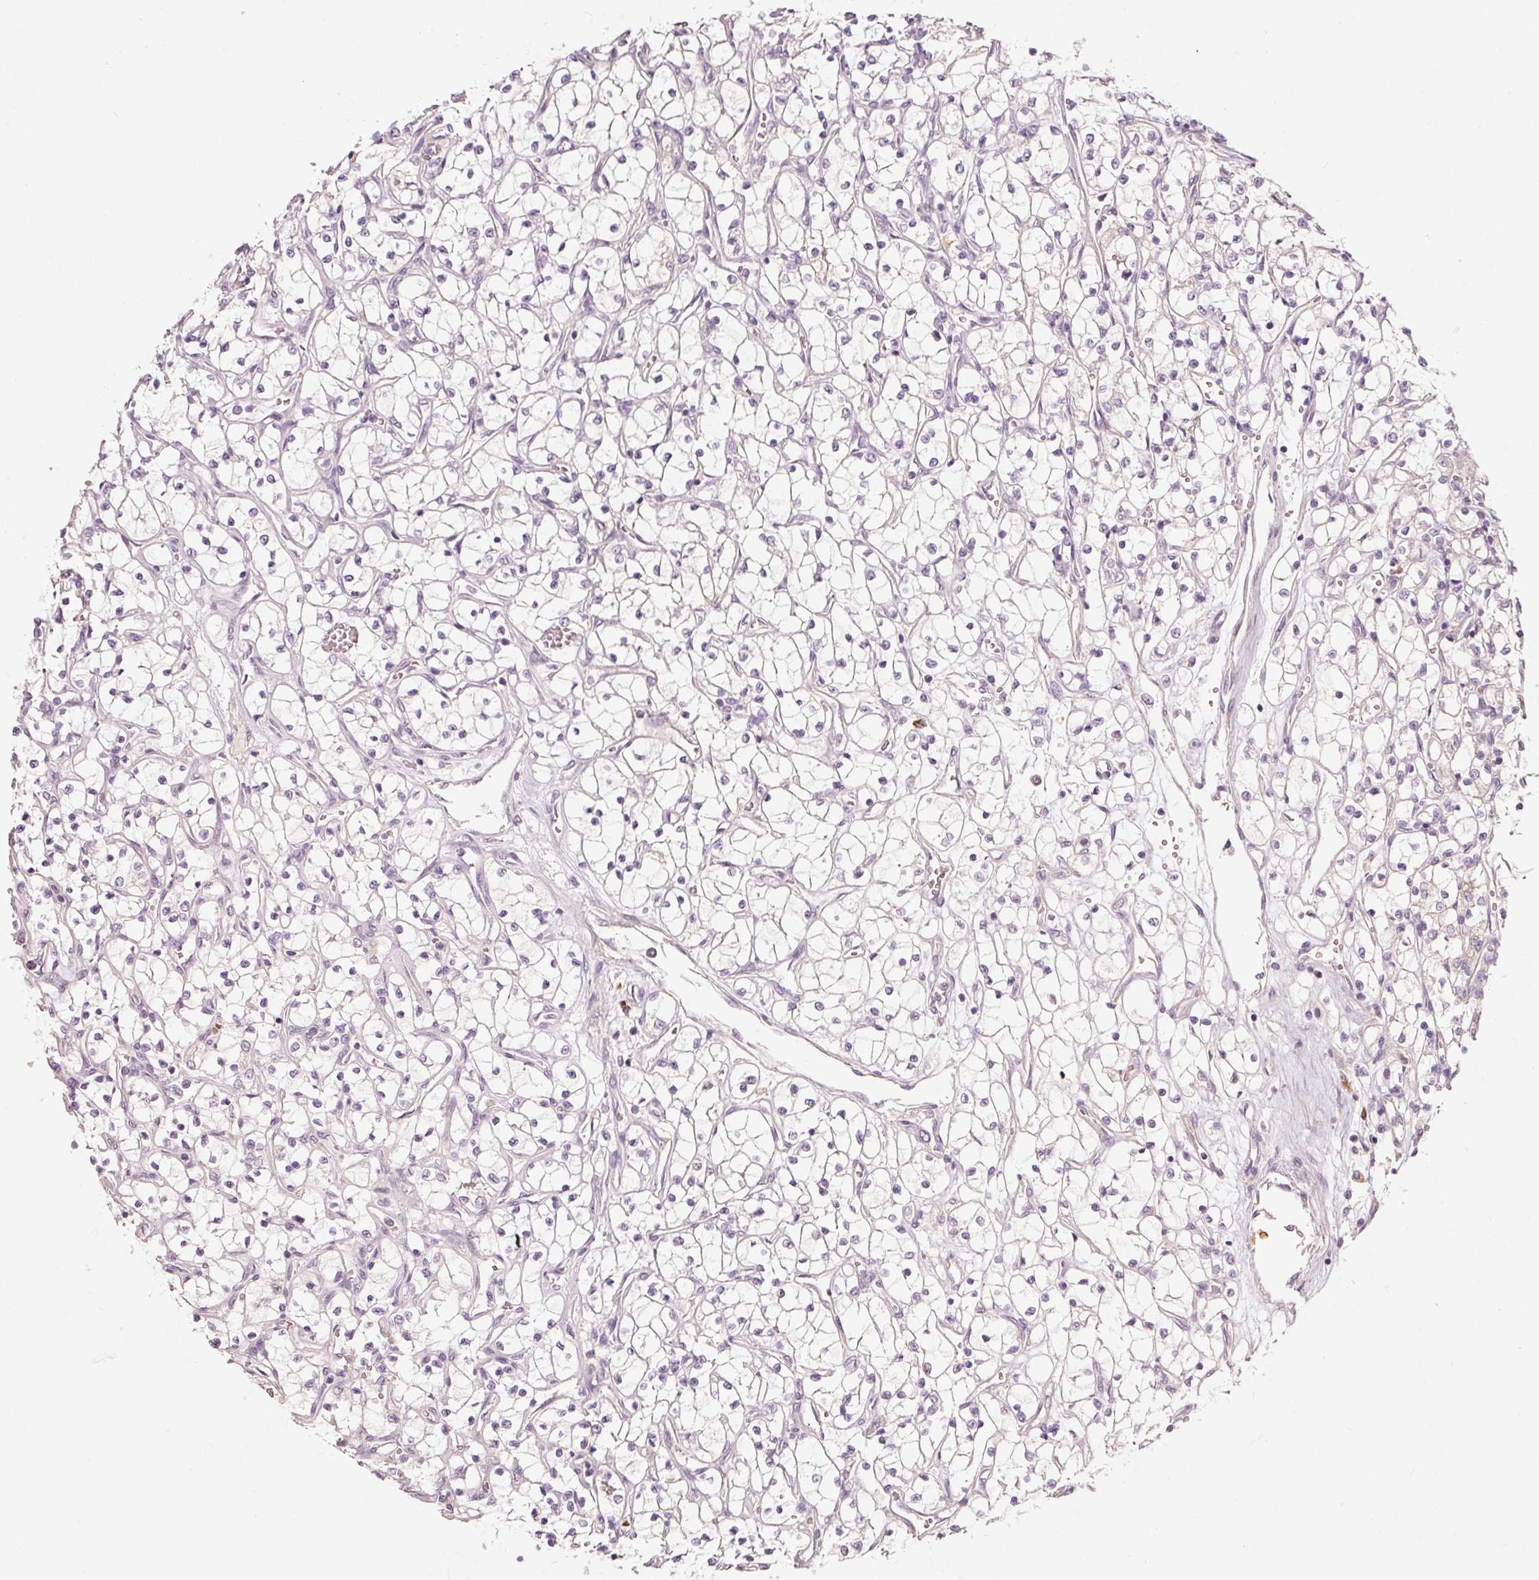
{"staining": {"intensity": "negative", "quantity": "none", "location": "none"}, "tissue": "renal cancer", "cell_type": "Tumor cells", "image_type": "cancer", "snomed": [{"axis": "morphology", "description": "Adenocarcinoma, NOS"}, {"axis": "topography", "description": "Kidney"}], "caption": "The photomicrograph demonstrates no staining of tumor cells in adenocarcinoma (renal).", "gene": "KLHL21", "patient": {"sex": "female", "age": 69}}